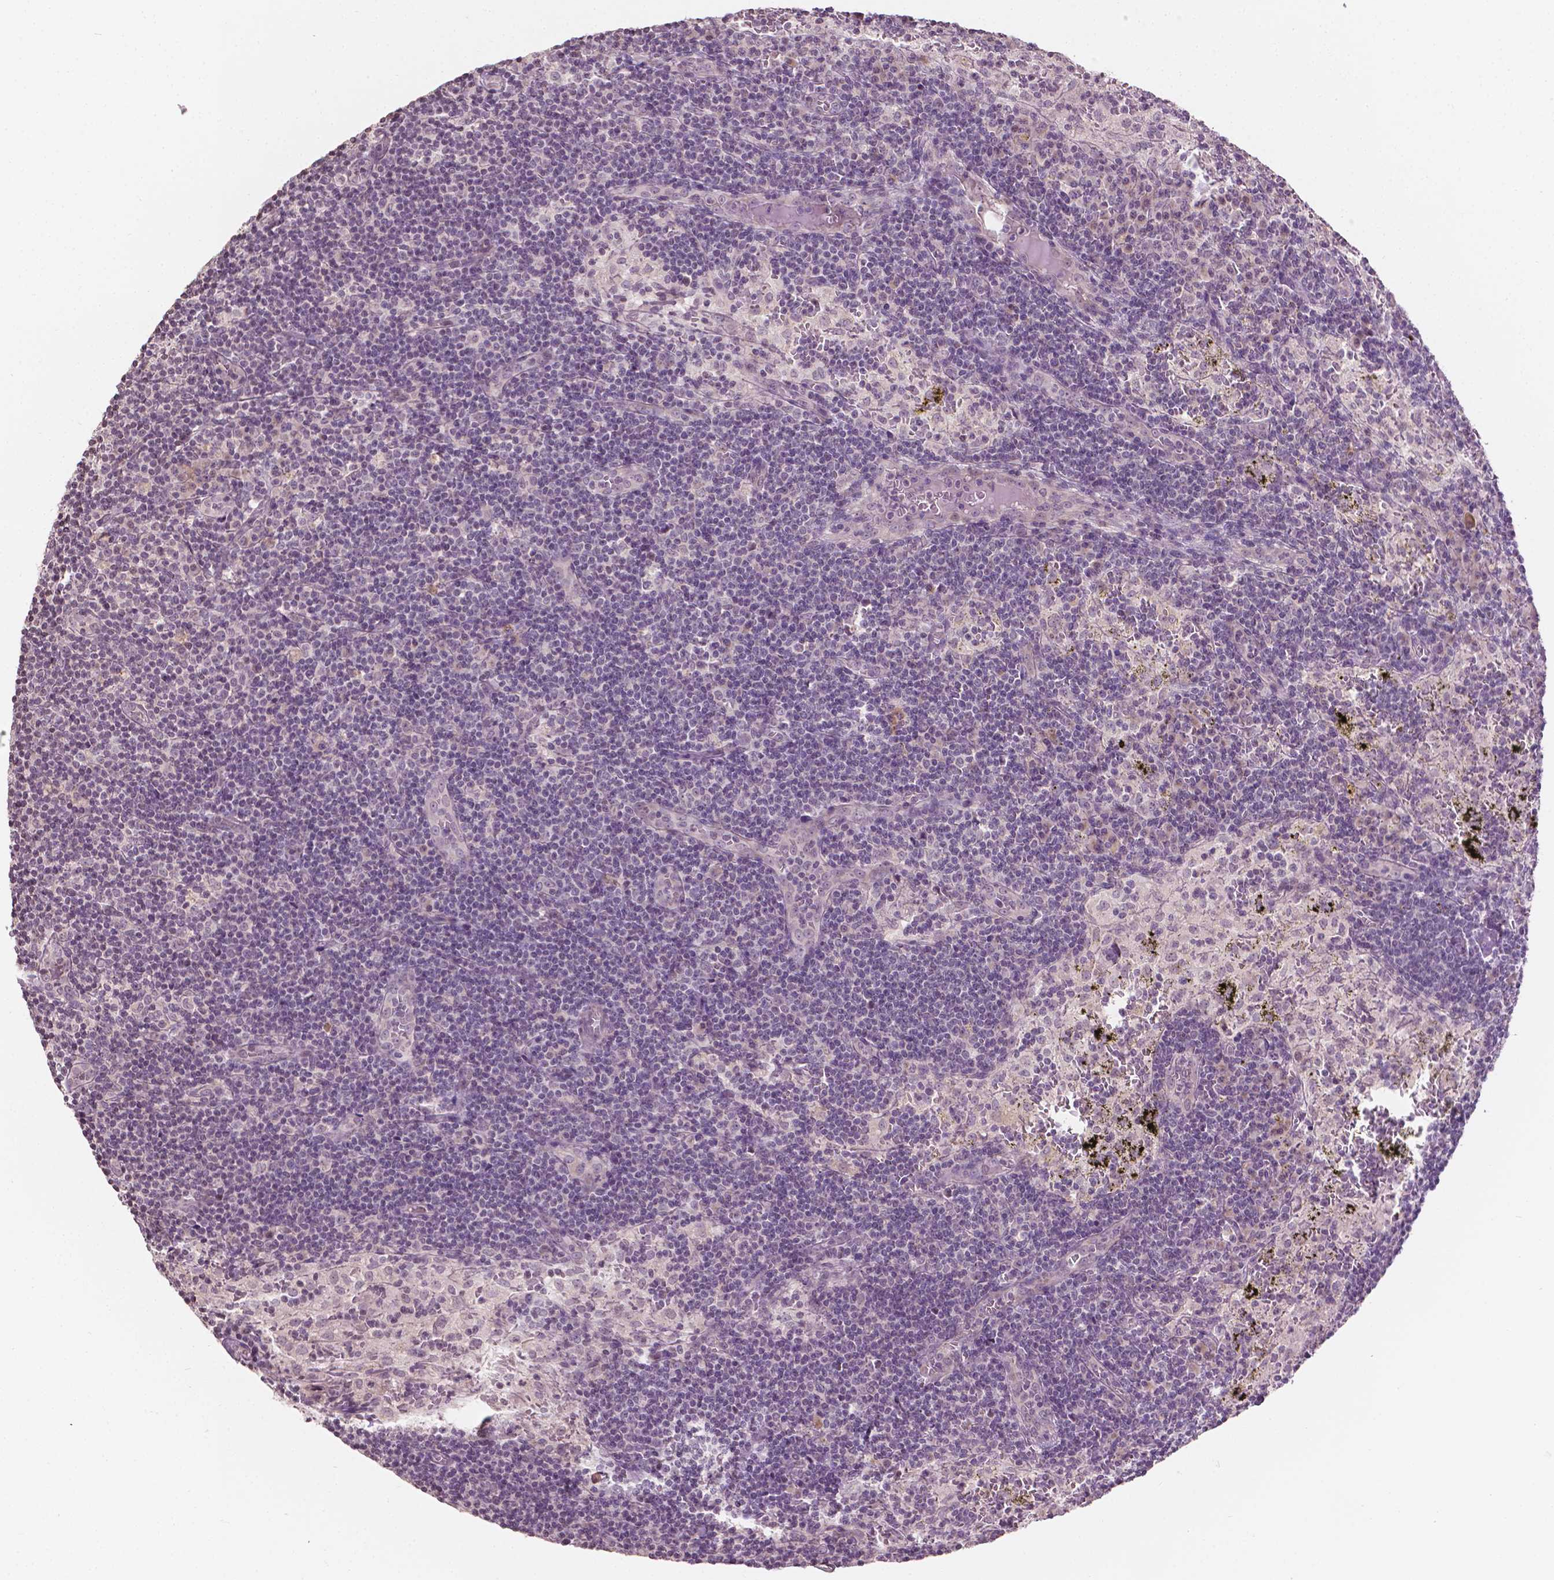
{"staining": {"intensity": "negative", "quantity": "none", "location": "none"}, "tissue": "lymph node", "cell_type": "Germinal center cells", "image_type": "normal", "snomed": [{"axis": "morphology", "description": "Normal tissue, NOS"}, {"axis": "topography", "description": "Lymph node"}], "caption": "The image exhibits no significant staining in germinal center cells of lymph node. (Brightfield microscopy of DAB immunohistochemistry at high magnification).", "gene": "NOS1AP", "patient": {"sex": "male", "age": 62}}